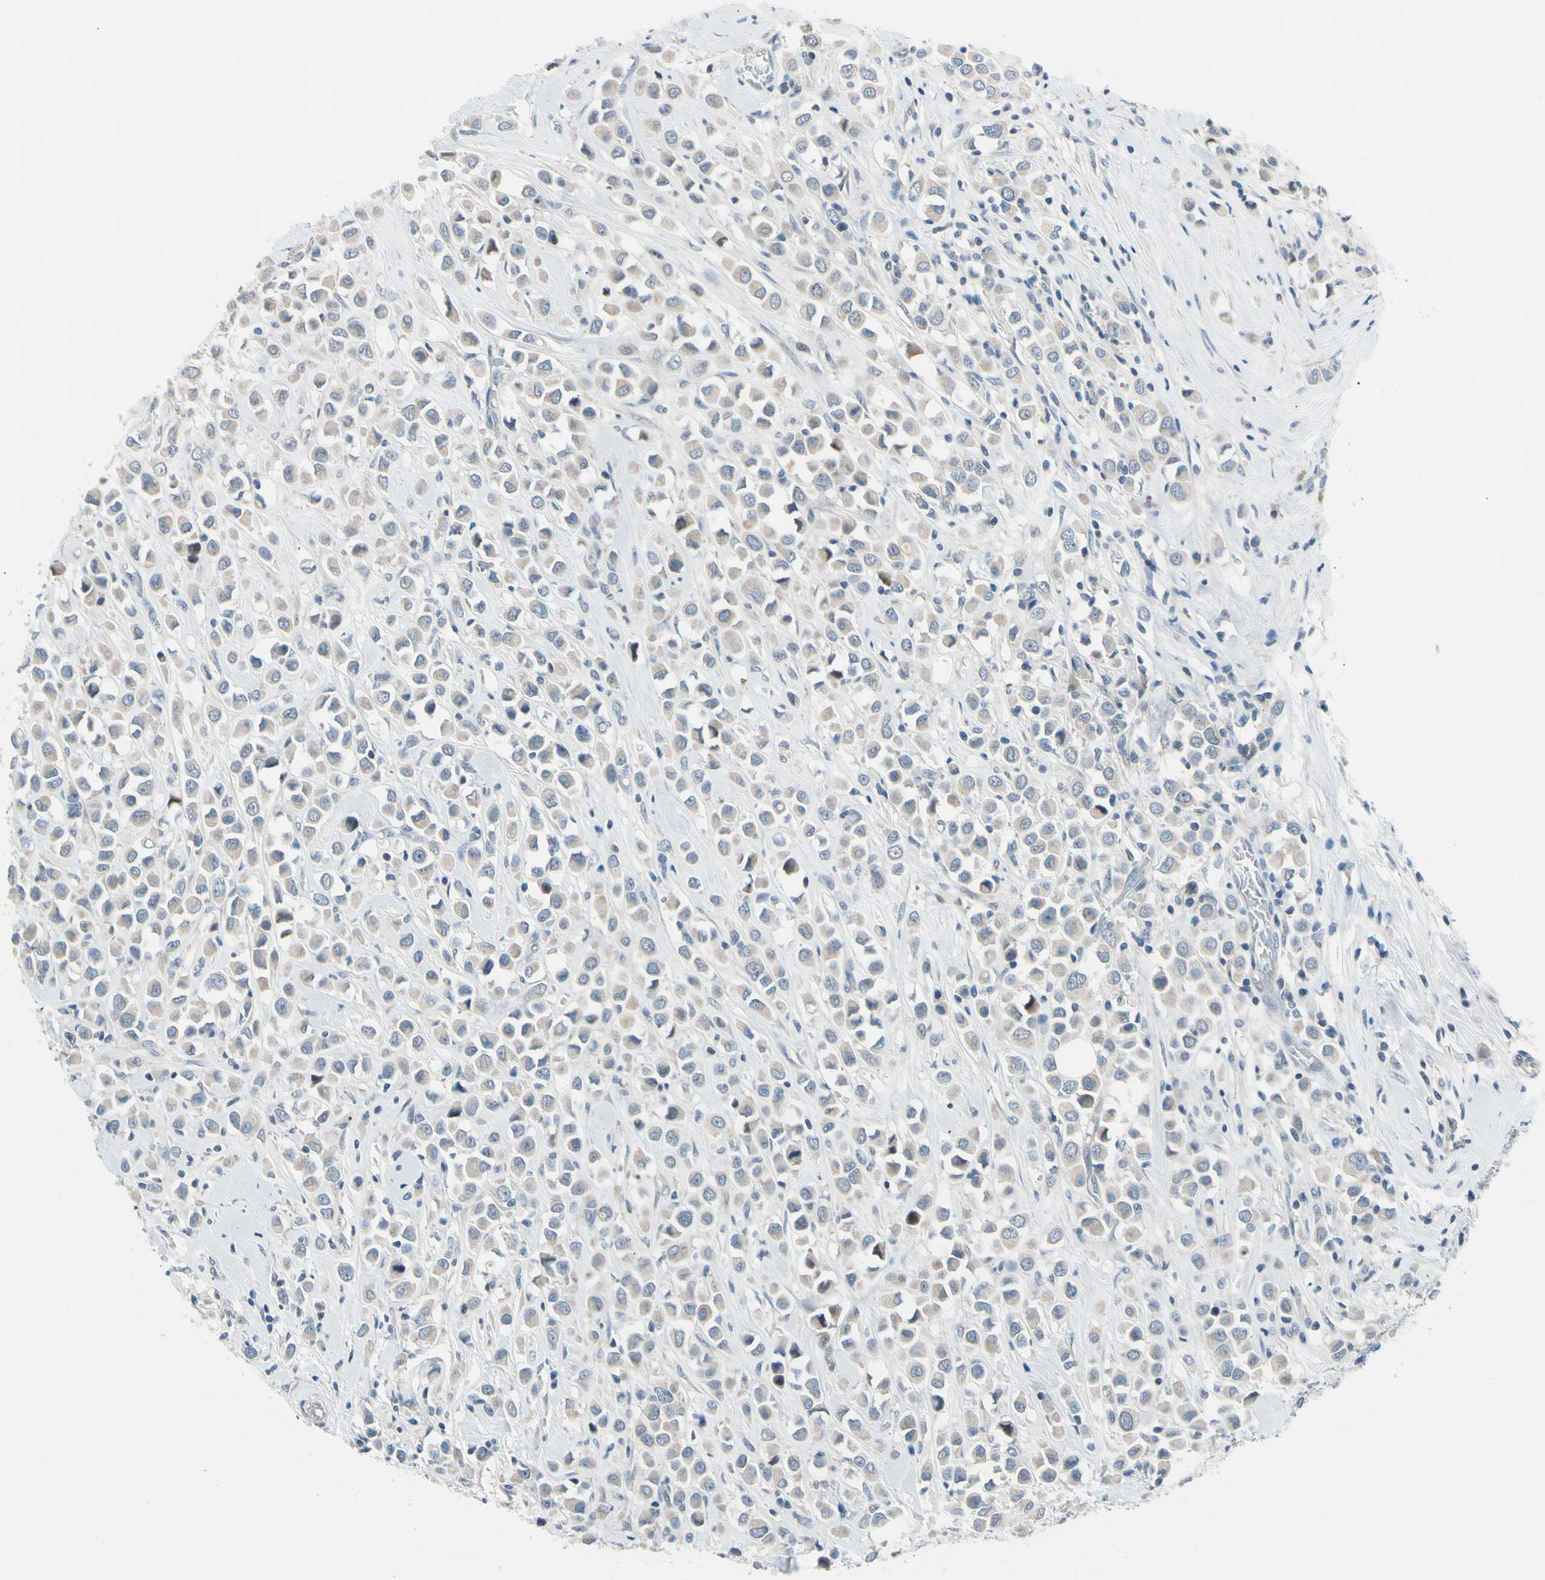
{"staining": {"intensity": "weak", "quantity": "25%-75%", "location": "cytoplasmic/membranous"}, "tissue": "breast cancer", "cell_type": "Tumor cells", "image_type": "cancer", "snomed": [{"axis": "morphology", "description": "Duct carcinoma"}, {"axis": "topography", "description": "Breast"}], "caption": "Immunohistochemistry of breast cancer reveals low levels of weak cytoplasmic/membranous expression in approximately 25%-75% of tumor cells. The staining is performed using DAB brown chromogen to label protein expression. The nuclei are counter-stained blue using hematoxylin.", "gene": "CFAP36", "patient": {"sex": "female", "age": 61}}